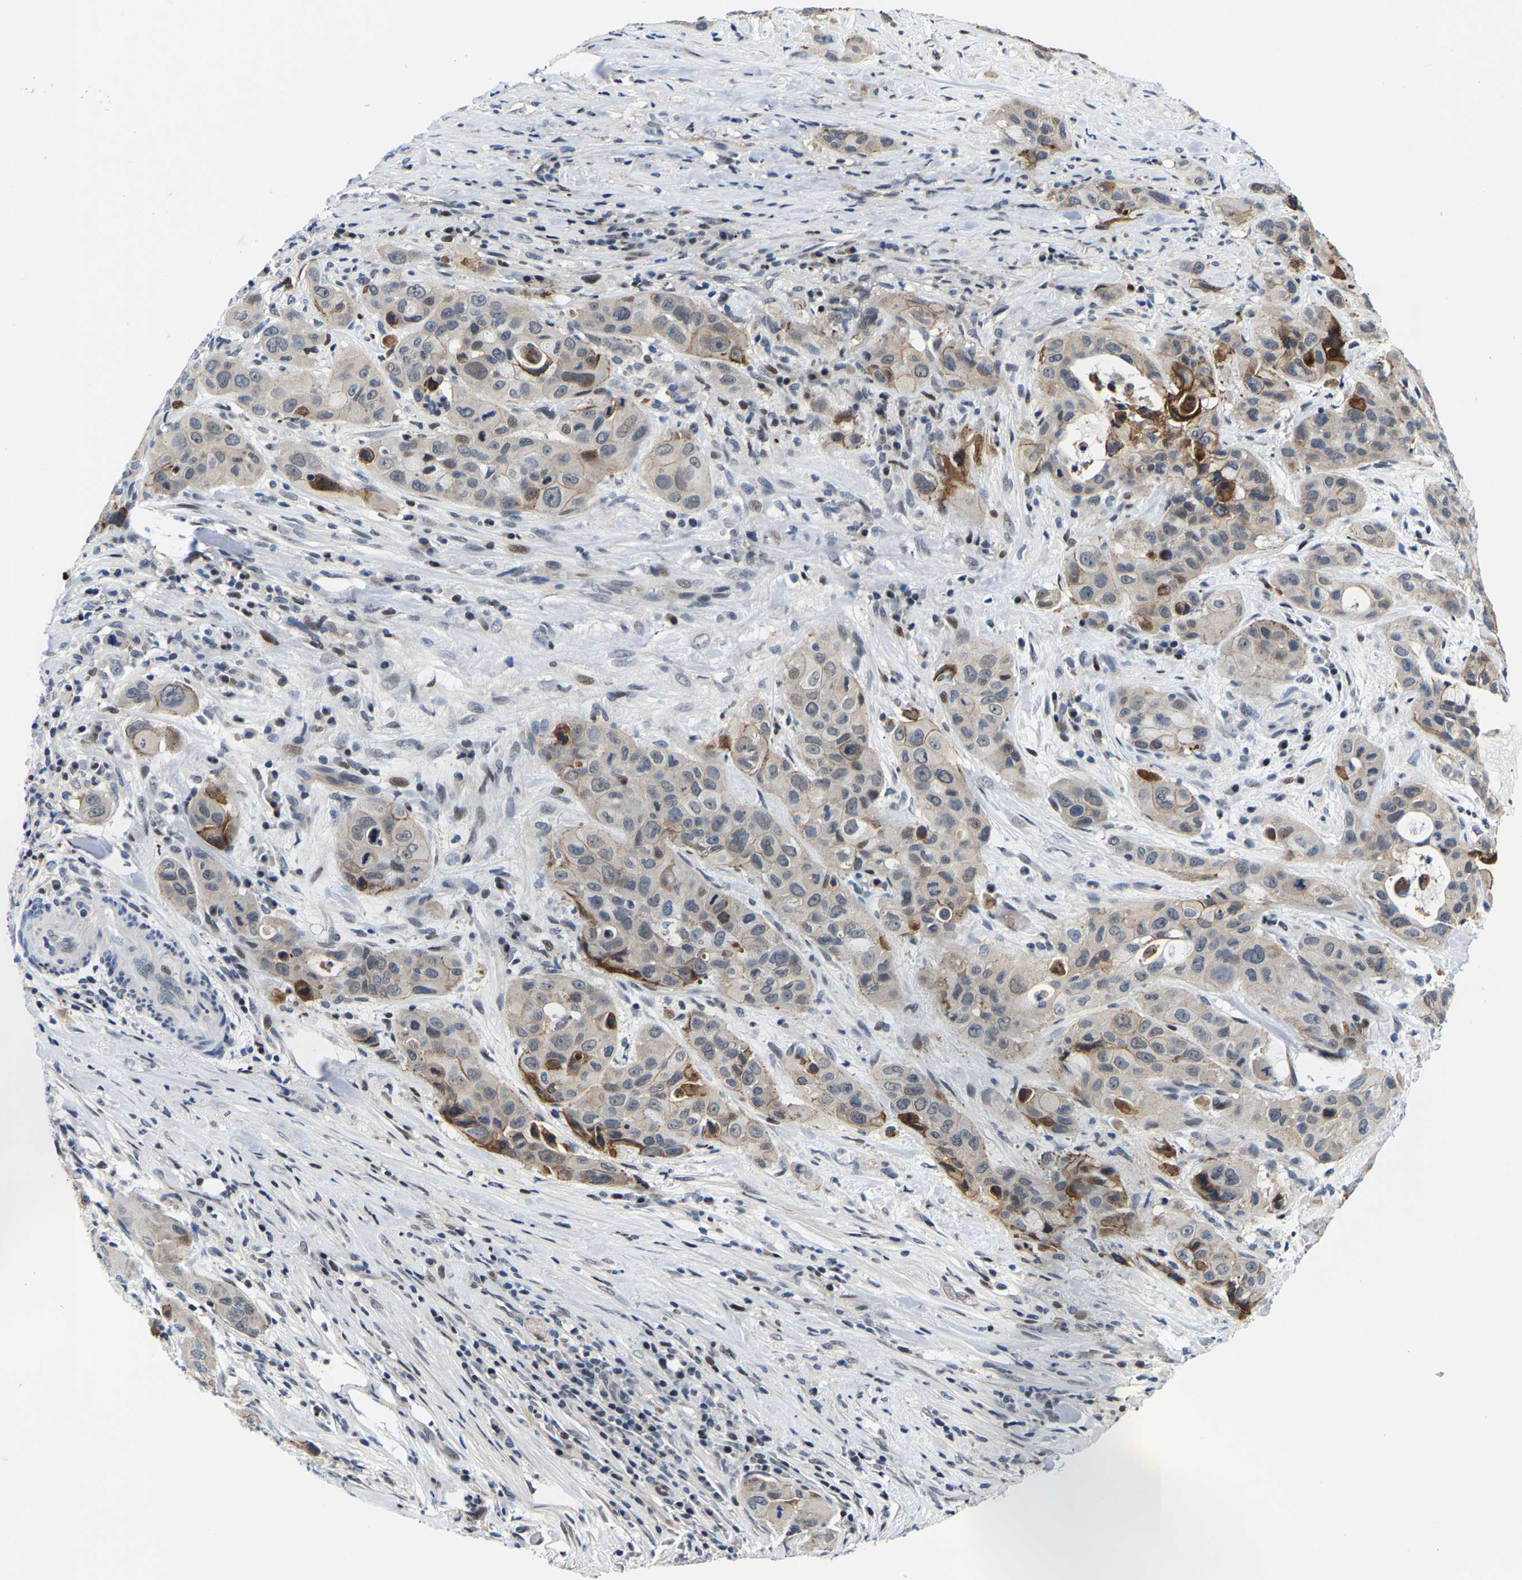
{"staining": {"intensity": "moderate", "quantity": "<25%", "location": "cytoplasmic/membranous"}, "tissue": "pancreatic cancer", "cell_type": "Tumor cells", "image_type": "cancer", "snomed": [{"axis": "morphology", "description": "Adenocarcinoma, NOS"}, {"axis": "topography", "description": "Pancreas"}], "caption": "Human adenocarcinoma (pancreatic) stained for a protein (brown) reveals moderate cytoplasmic/membranous positive staining in about <25% of tumor cells.", "gene": "GTPBP10", "patient": {"sex": "male", "age": 53}}